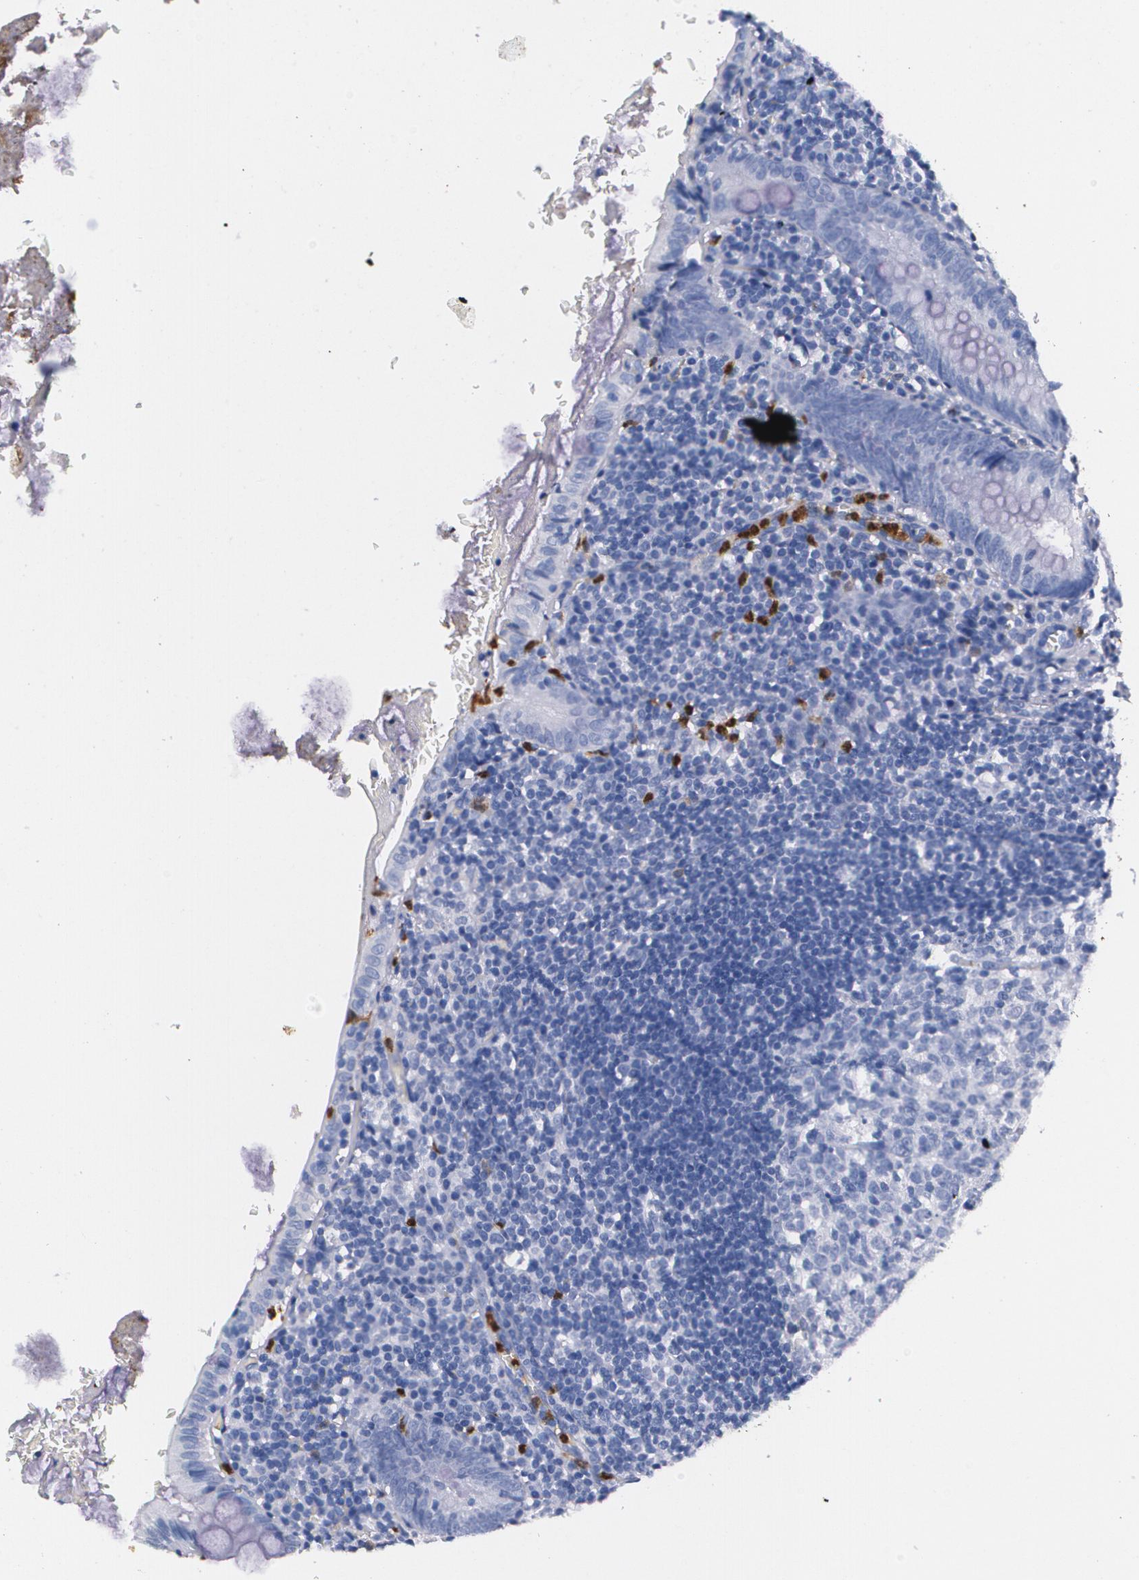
{"staining": {"intensity": "negative", "quantity": "none", "location": "none"}, "tissue": "appendix", "cell_type": "Glandular cells", "image_type": "normal", "snomed": [{"axis": "morphology", "description": "Normal tissue, NOS"}, {"axis": "topography", "description": "Appendix"}], "caption": "The IHC image has no significant staining in glandular cells of appendix. The staining was performed using DAB to visualize the protein expression in brown, while the nuclei were stained in blue with hematoxylin (Magnification: 20x).", "gene": "S100A8", "patient": {"sex": "female", "age": 10}}